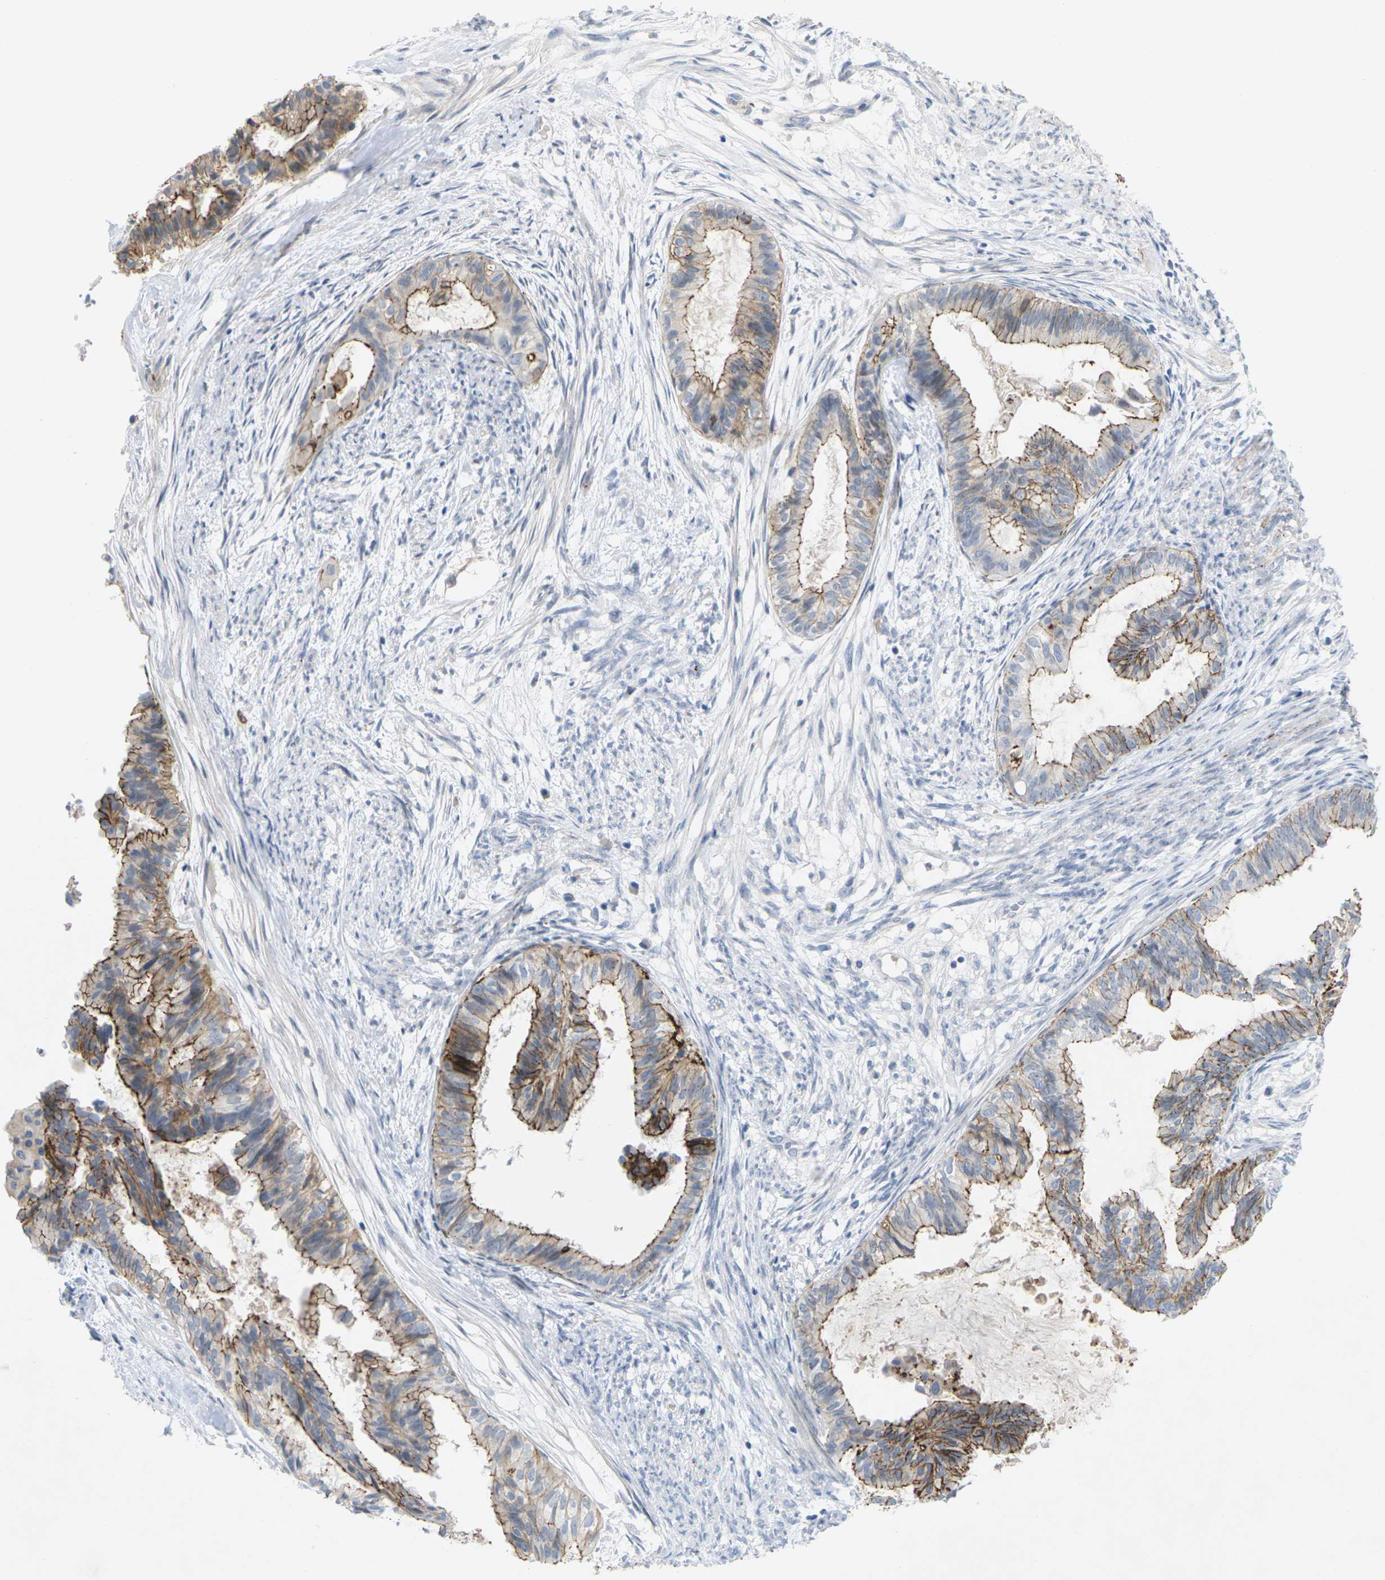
{"staining": {"intensity": "strong", "quantity": "25%-75%", "location": "cytoplasmic/membranous"}, "tissue": "cervical cancer", "cell_type": "Tumor cells", "image_type": "cancer", "snomed": [{"axis": "morphology", "description": "Normal tissue, NOS"}, {"axis": "morphology", "description": "Adenocarcinoma, NOS"}, {"axis": "topography", "description": "Cervix"}, {"axis": "topography", "description": "Endometrium"}], "caption": "Human cervical adenocarcinoma stained with a brown dye demonstrates strong cytoplasmic/membranous positive expression in about 25%-75% of tumor cells.", "gene": "CLDN3", "patient": {"sex": "female", "age": 86}}